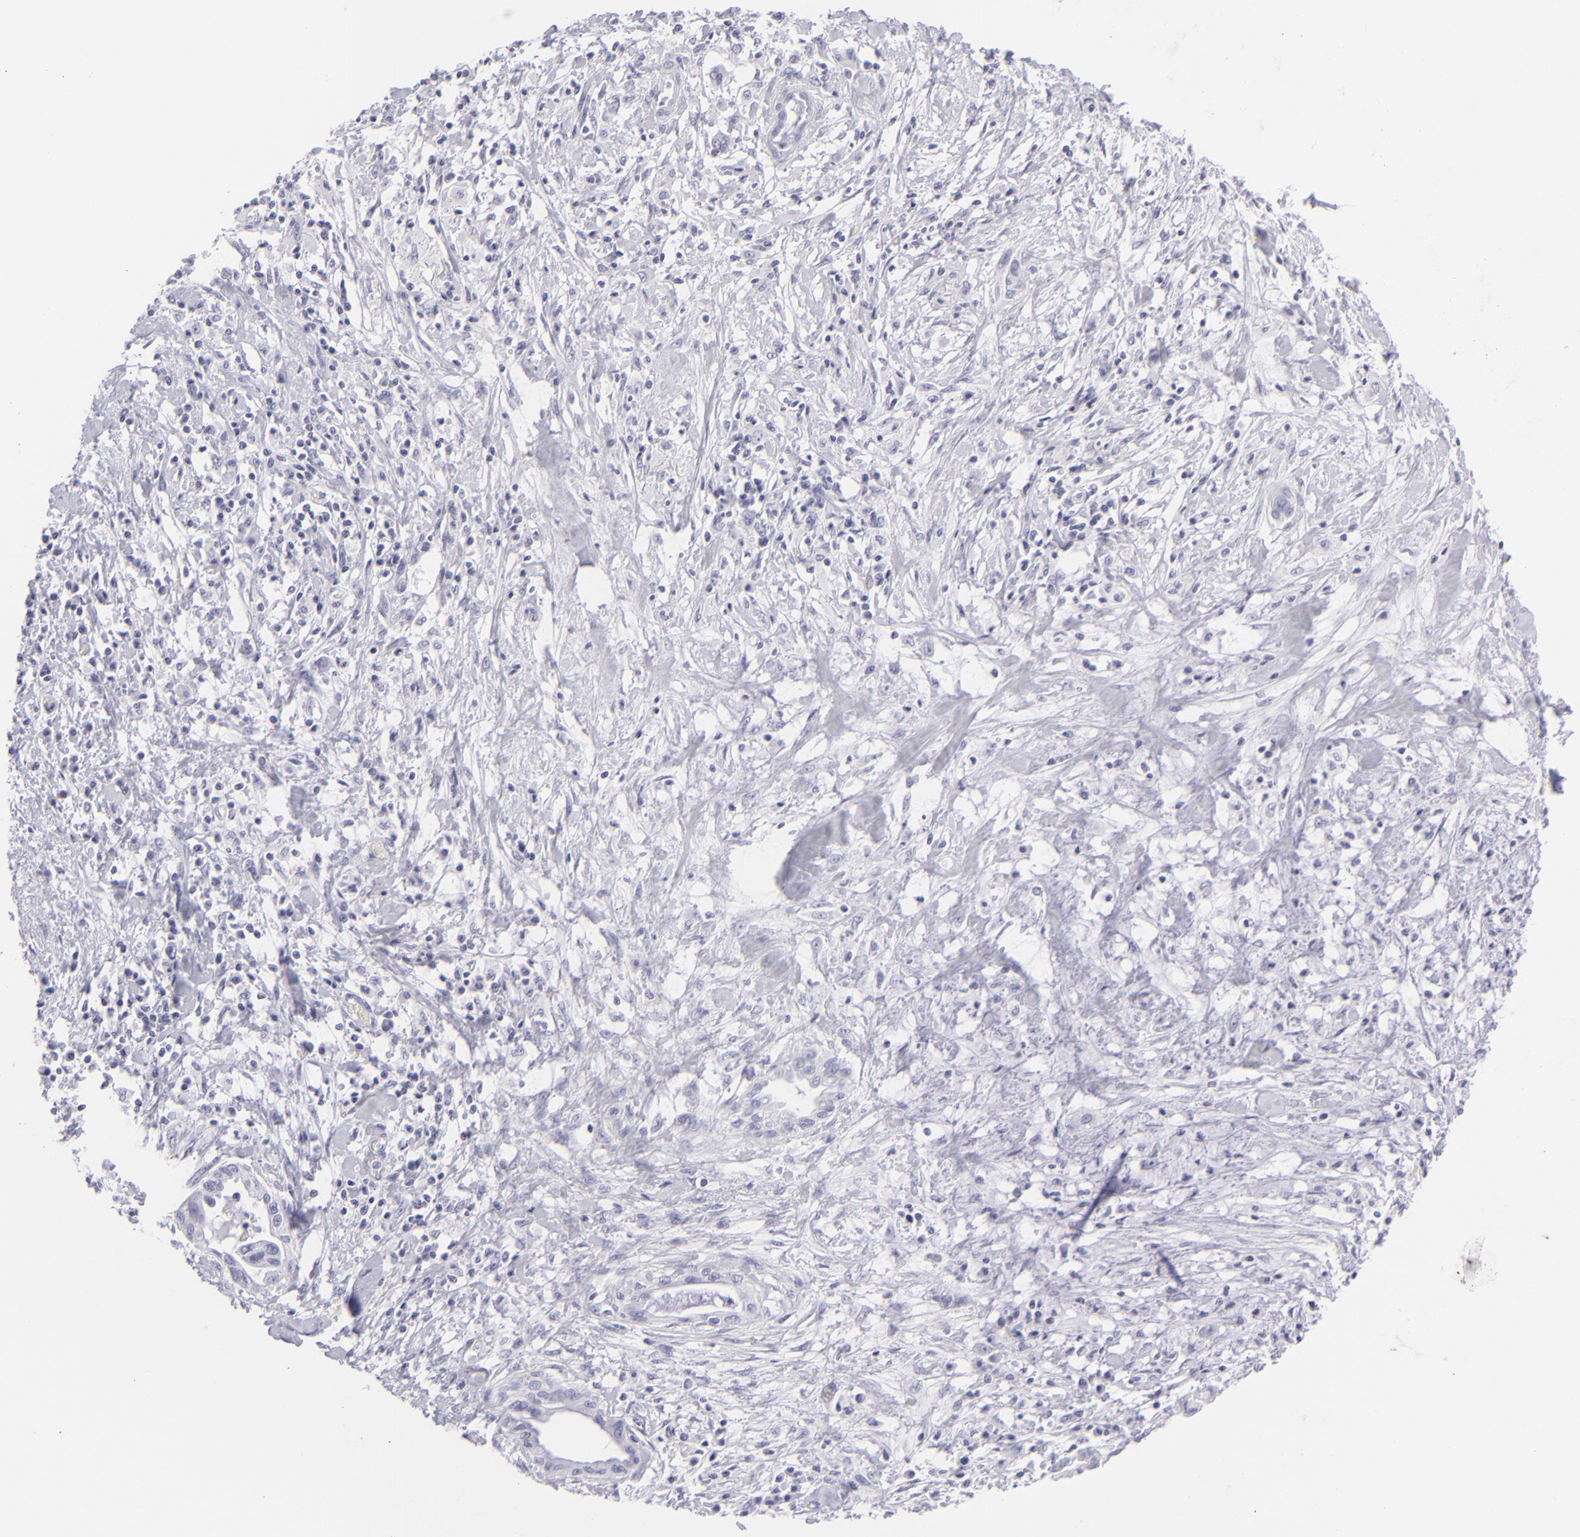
{"staining": {"intensity": "negative", "quantity": "none", "location": "none"}, "tissue": "pancreatic cancer", "cell_type": "Tumor cells", "image_type": "cancer", "snomed": [{"axis": "morphology", "description": "Adenocarcinoma, NOS"}, {"axis": "topography", "description": "Pancreas"}], "caption": "This is an immunohistochemistry micrograph of human adenocarcinoma (pancreatic). There is no staining in tumor cells.", "gene": "FCER2", "patient": {"sex": "female", "age": 64}}